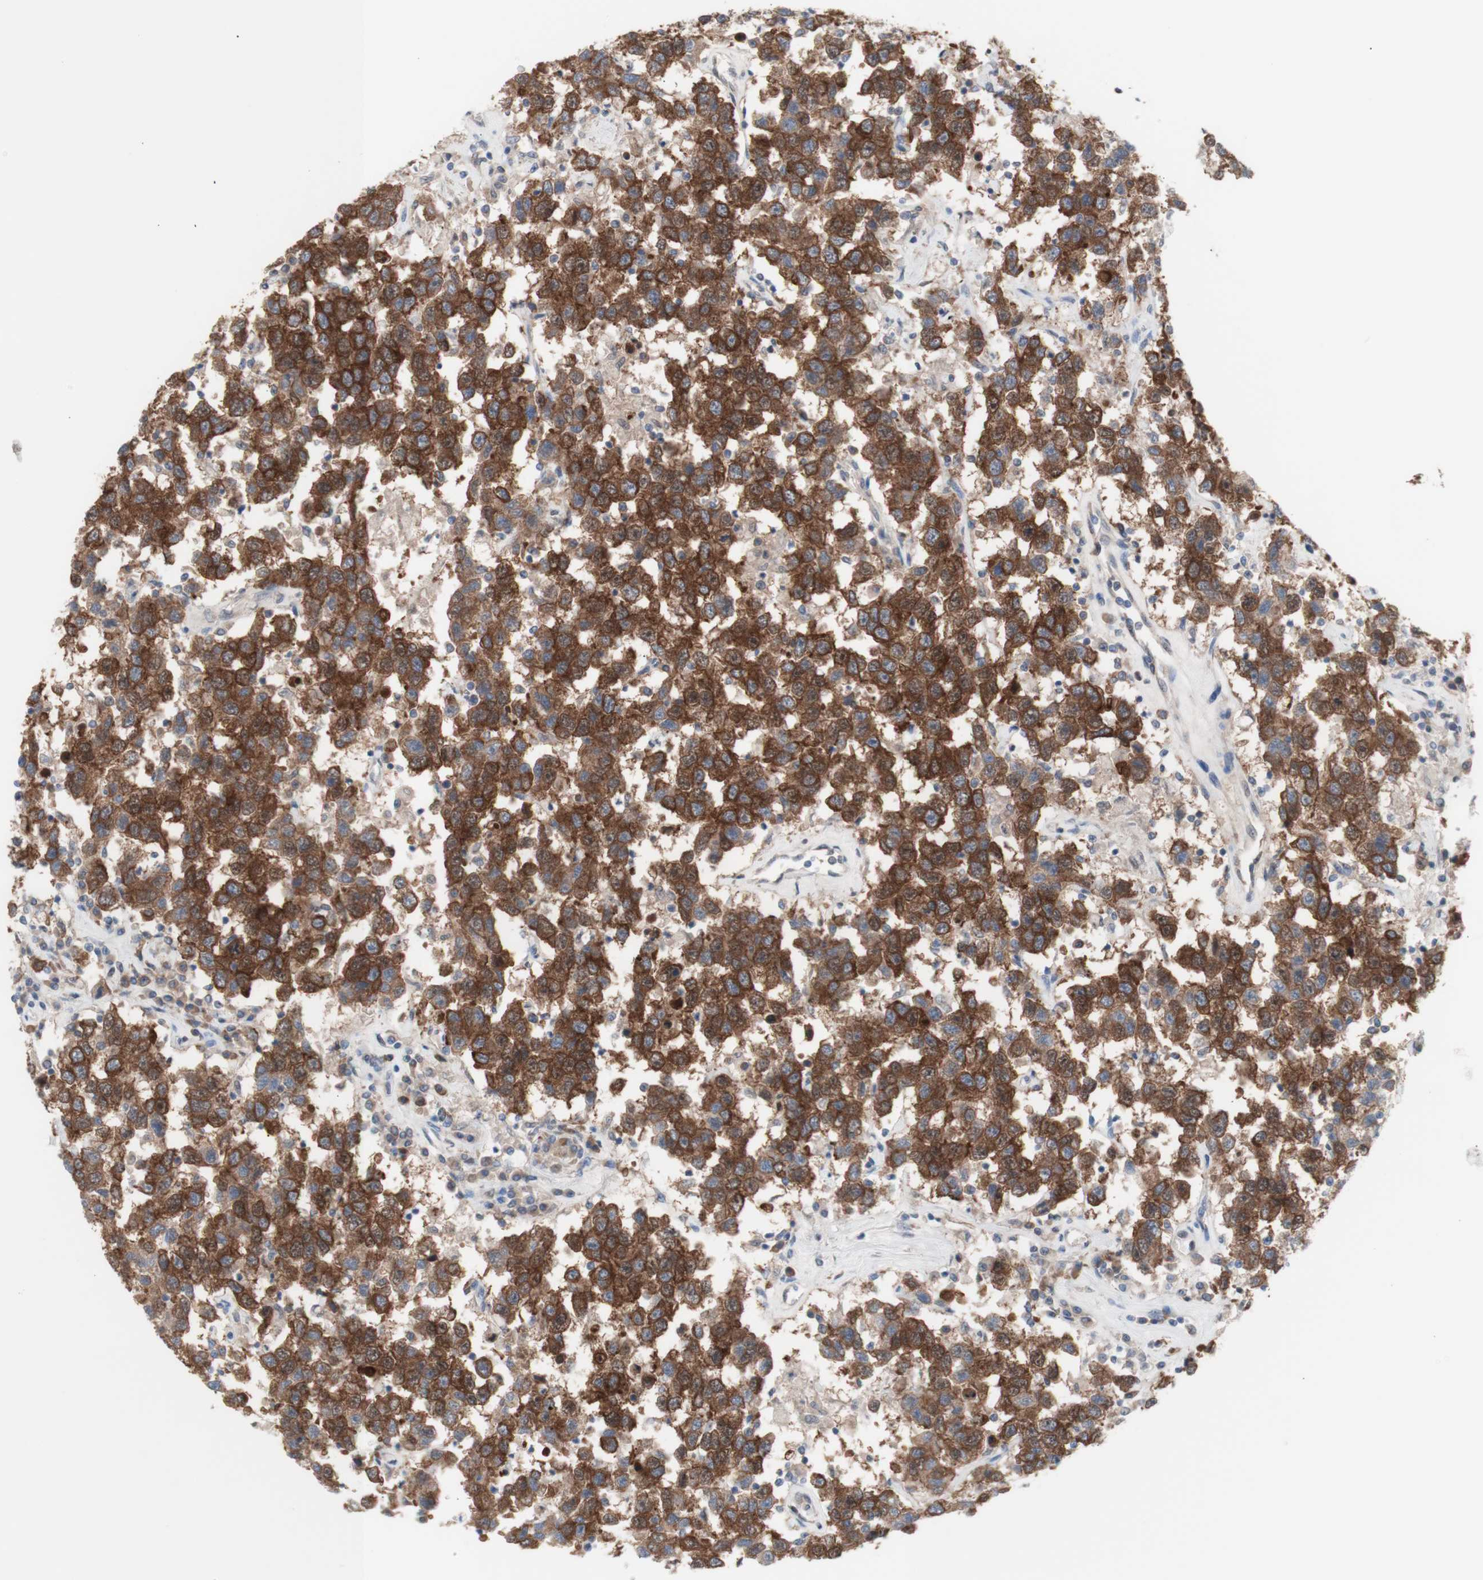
{"staining": {"intensity": "strong", "quantity": ">75%", "location": "cytoplasmic/membranous"}, "tissue": "testis cancer", "cell_type": "Tumor cells", "image_type": "cancer", "snomed": [{"axis": "morphology", "description": "Seminoma, NOS"}, {"axis": "topography", "description": "Testis"}], "caption": "Immunohistochemistry micrograph of neoplastic tissue: human seminoma (testis) stained using immunohistochemistry reveals high levels of strong protein expression localized specifically in the cytoplasmic/membranous of tumor cells, appearing as a cytoplasmic/membranous brown color.", "gene": "PRMT5", "patient": {"sex": "male", "age": 41}}